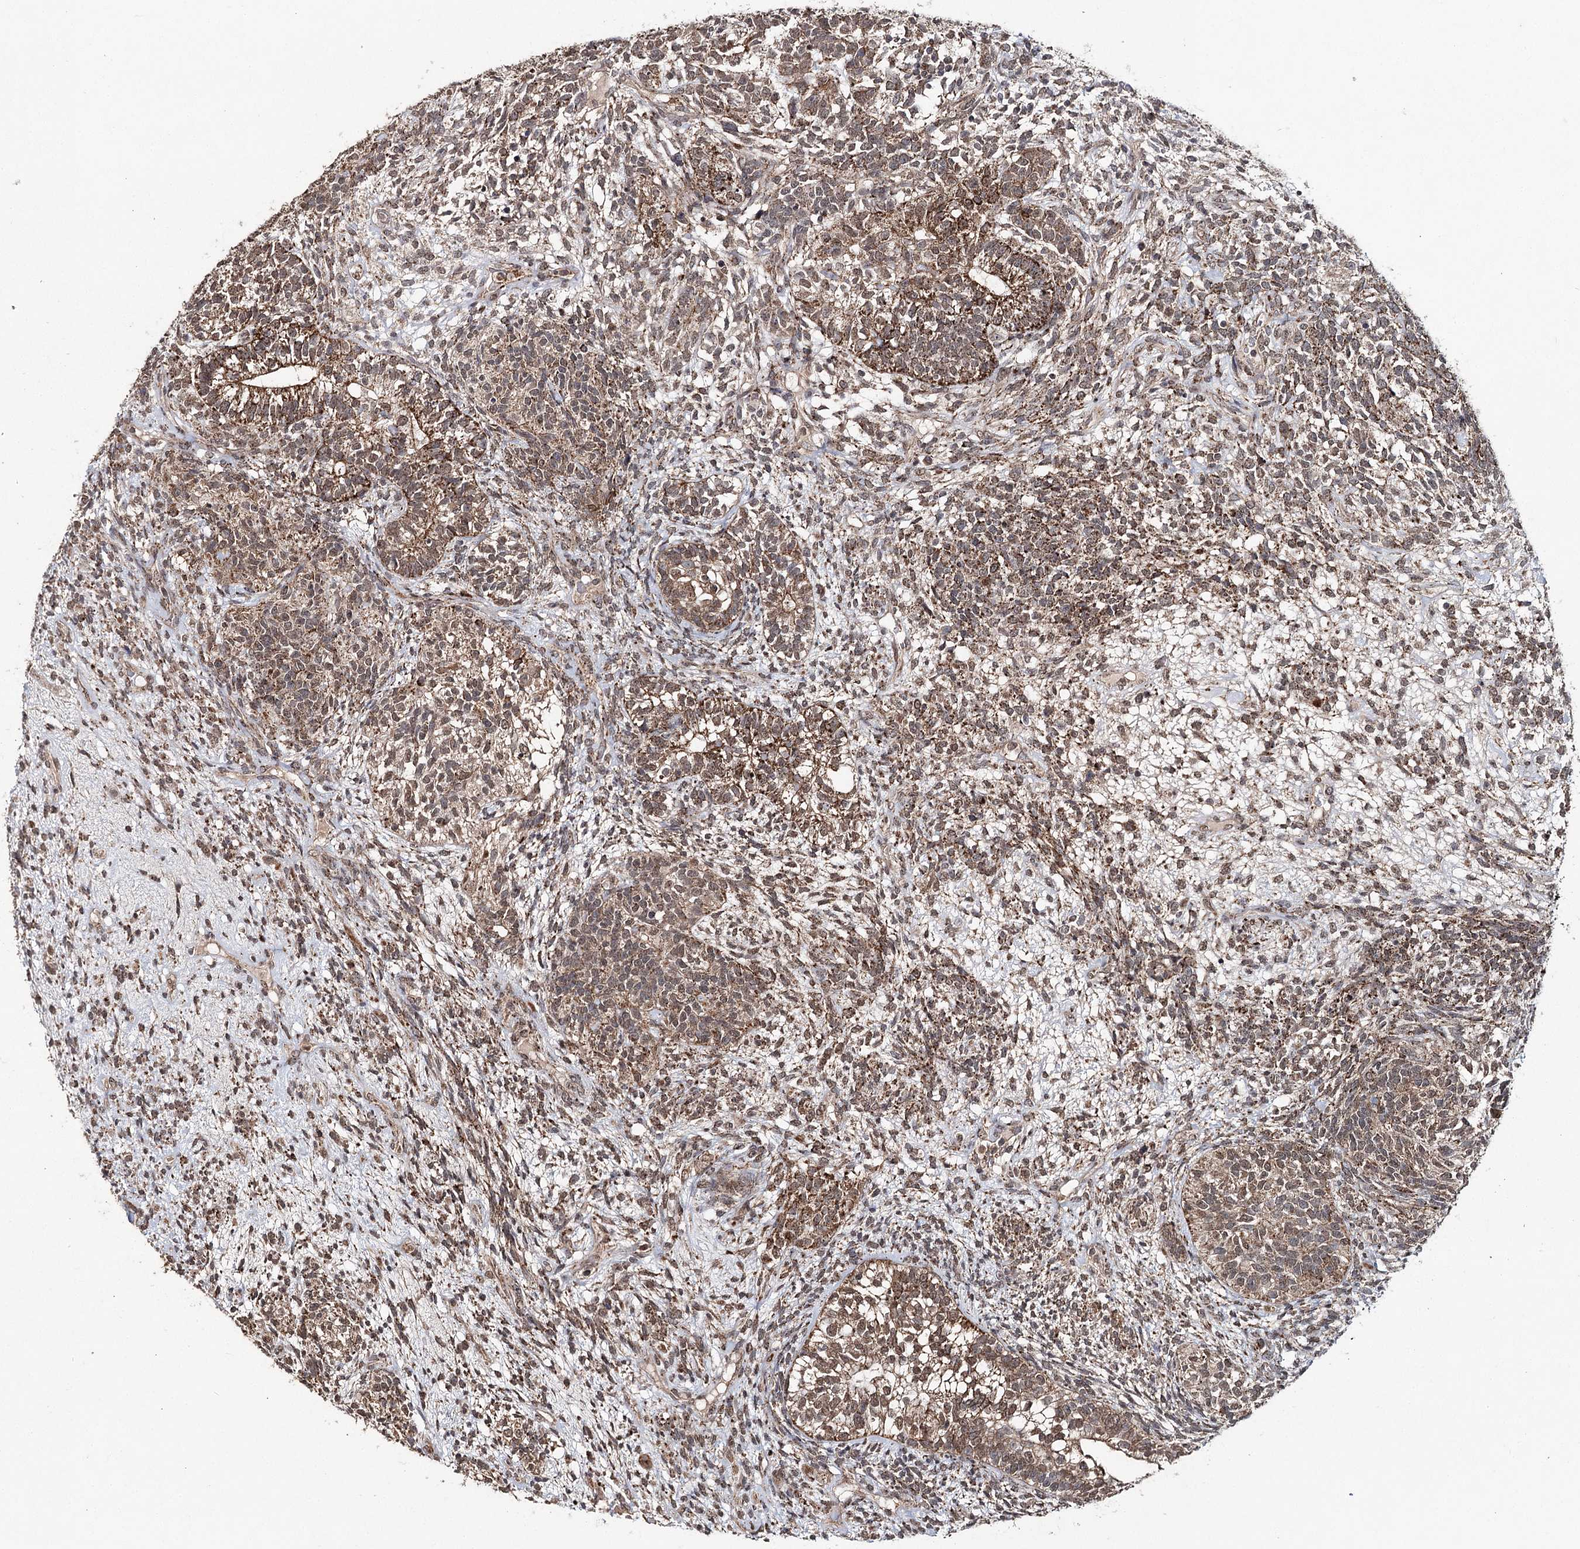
{"staining": {"intensity": "moderate", "quantity": ">75%", "location": "cytoplasmic/membranous"}, "tissue": "testis cancer", "cell_type": "Tumor cells", "image_type": "cancer", "snomed": [{"axis": "morphology", "description": "Seminoma, NOS"}, {"axis": "morphology", "description": "Carcinoma, Embryonal, NOS"}, {"axis": "topography", "description": "Testis"}], "caption": "Human seminoma (testis) stained with a brown dye shows moderate cytoplasmic/membranous positive positivity in approximately >75% of tumor cells.", "gene": "ZNRF3", "patient": {"sex": "male", "age": 28}}